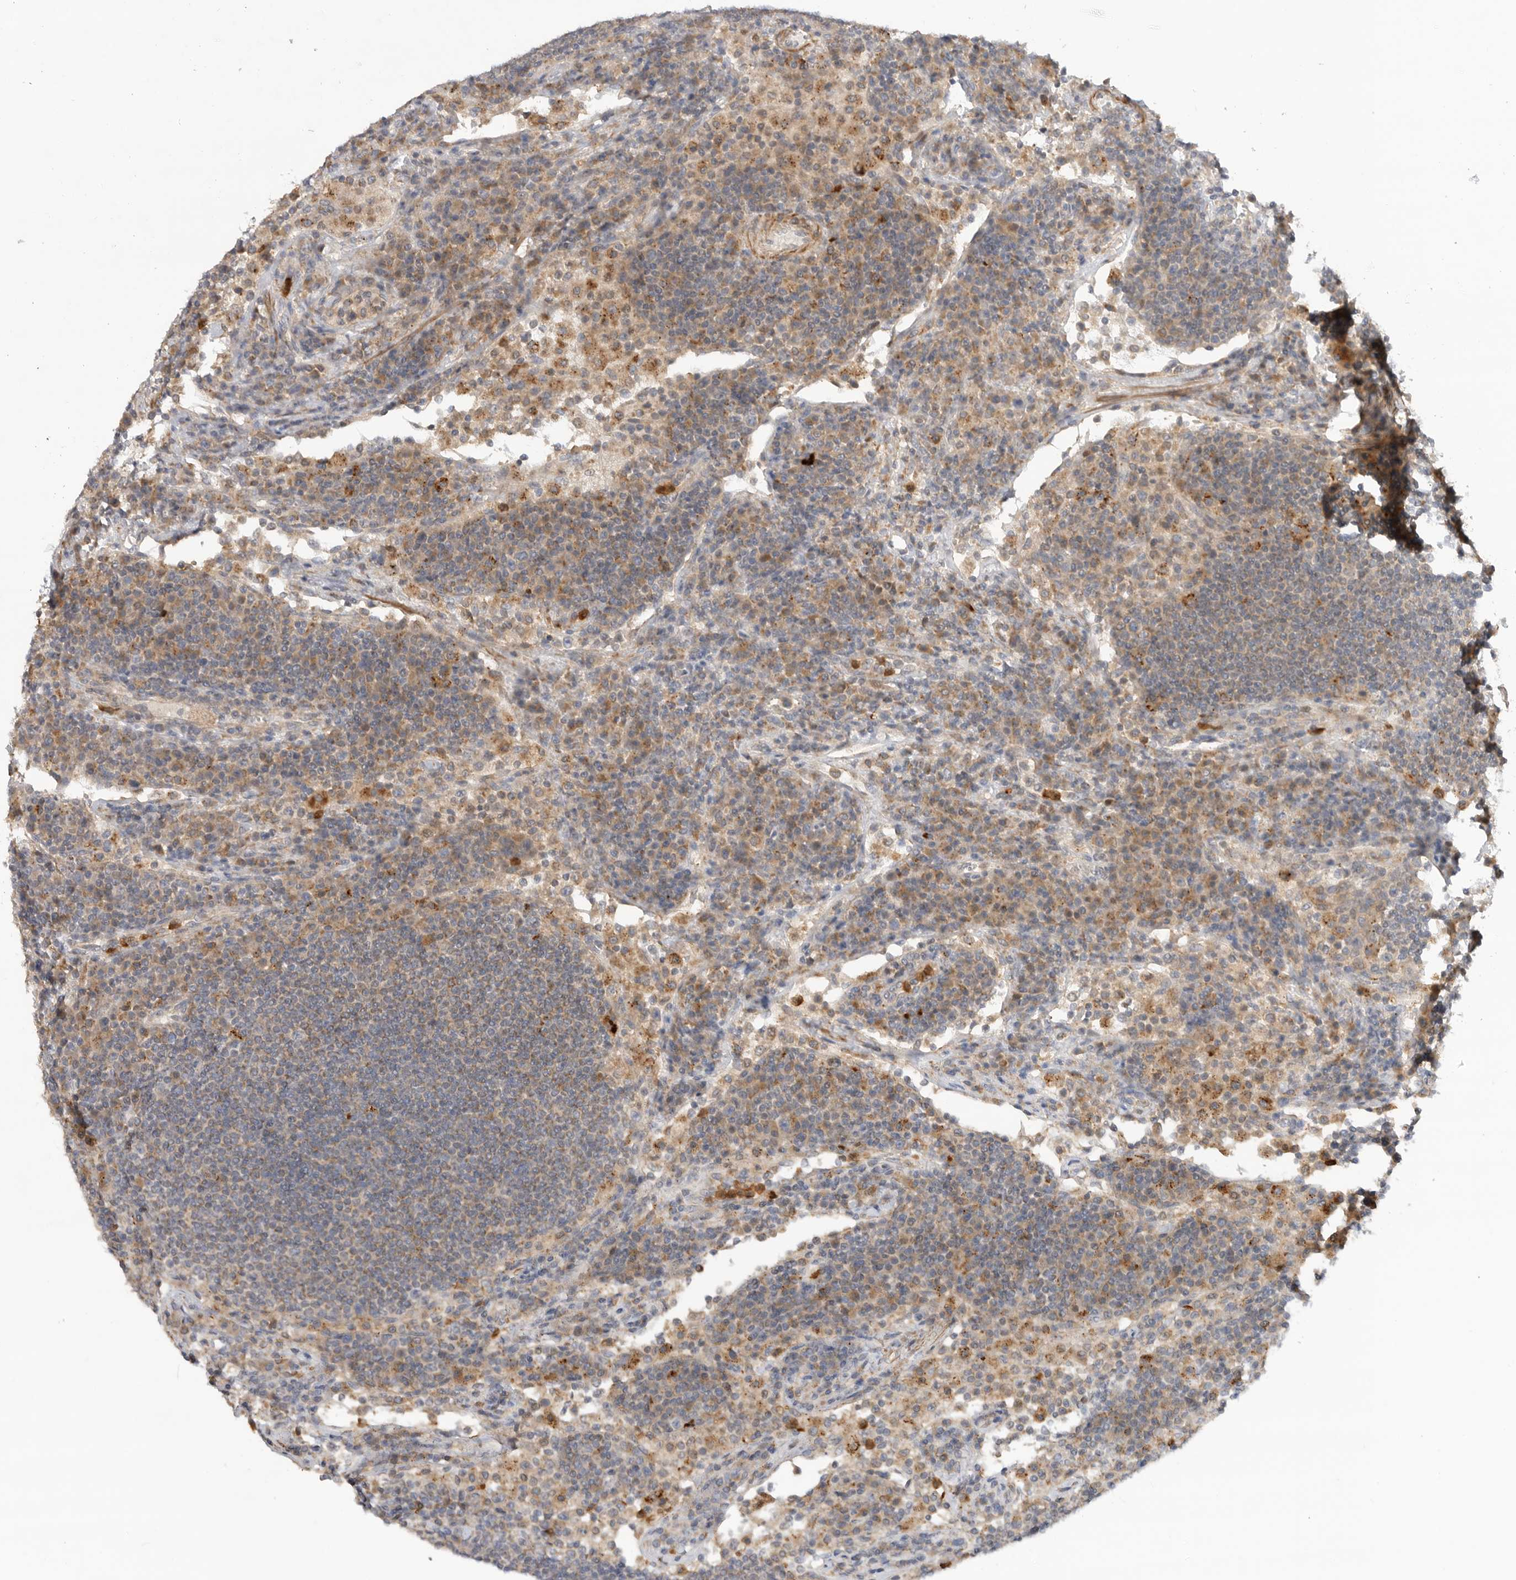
{"staining": {"intensity": "weak", "quantity": ">75%", "location": "cytoplasmic/membranous"}, "tissue": "lymph node", "cell_type": "Germinal center cells", "image_type": "normal", "snomed": [{"axis": "morphology", "description": "Normal tissue, NOS"}, {"axis": "topography", "description": "Lymph node"}], "caption": "Immunohistochemistry (DAB) staining of normal human lymph node exhibits weak cytoplasmic/membranous protein expression in about >75% of germinal center cells.", "gene": "GNE", "patient": {"sex": "female", "age": 53}}